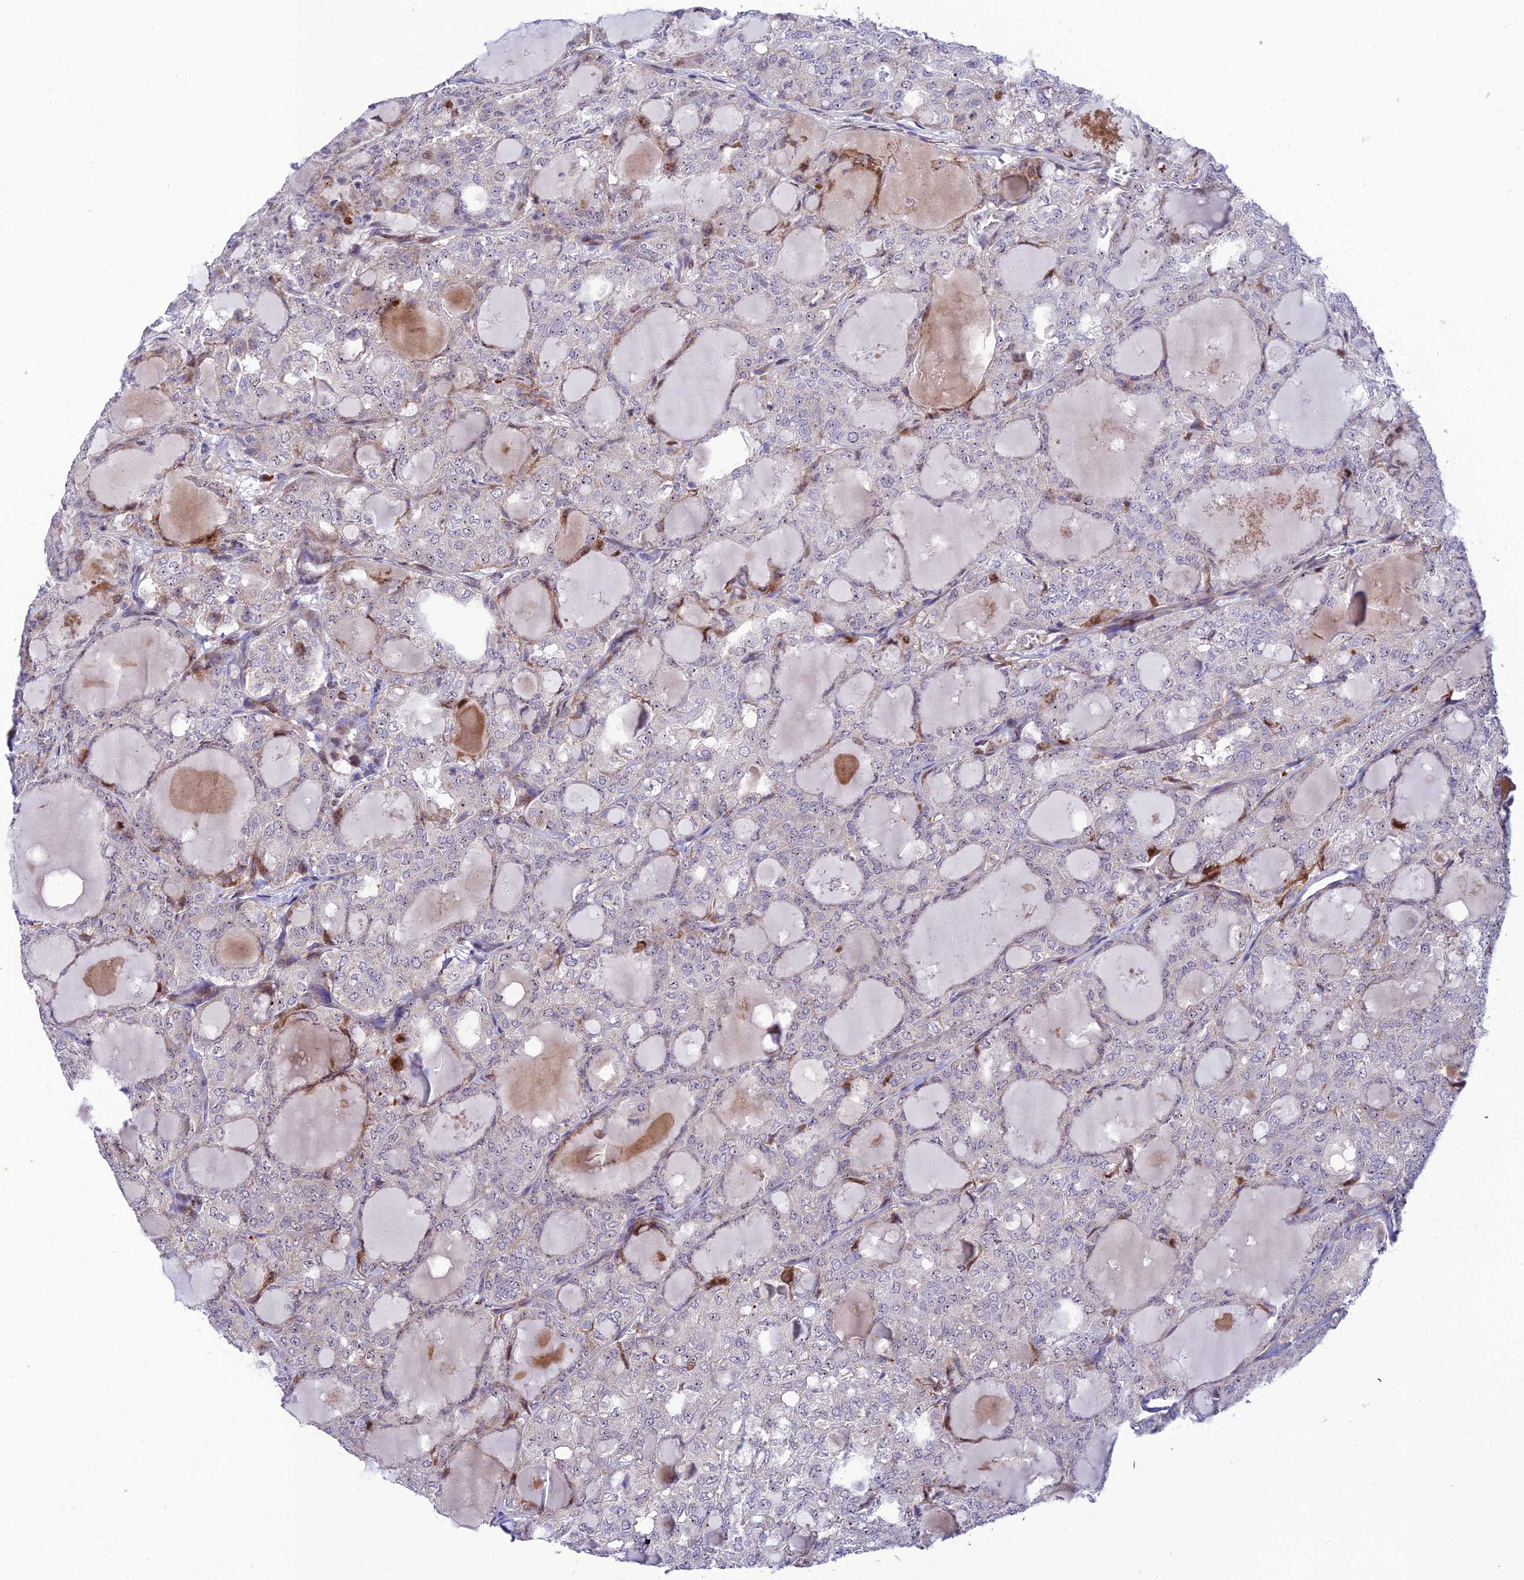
{"staining": {"intensity": "negative", "quantity": "none", "location": "none"}, "tissue": "thyroid cancer", "cell_type": "Tumor cells", "image_type": "cancer", "snomed": [{"axis": "morphology", "description": "Follicular adenoma carcinoma, NOS"}, {"axis": "topography", "description": "Thyroid gland"}], "caption": "Immunohistochemistry (IHC) photomicrograph of neoplastic tissue: thyroid cancer stained with DAB (3,3'-diaminobenzidine) displays no significant protein staining in tumor cells.", "gene": "KBTBD7", "patient": {"sex": "male", "age": 75}}